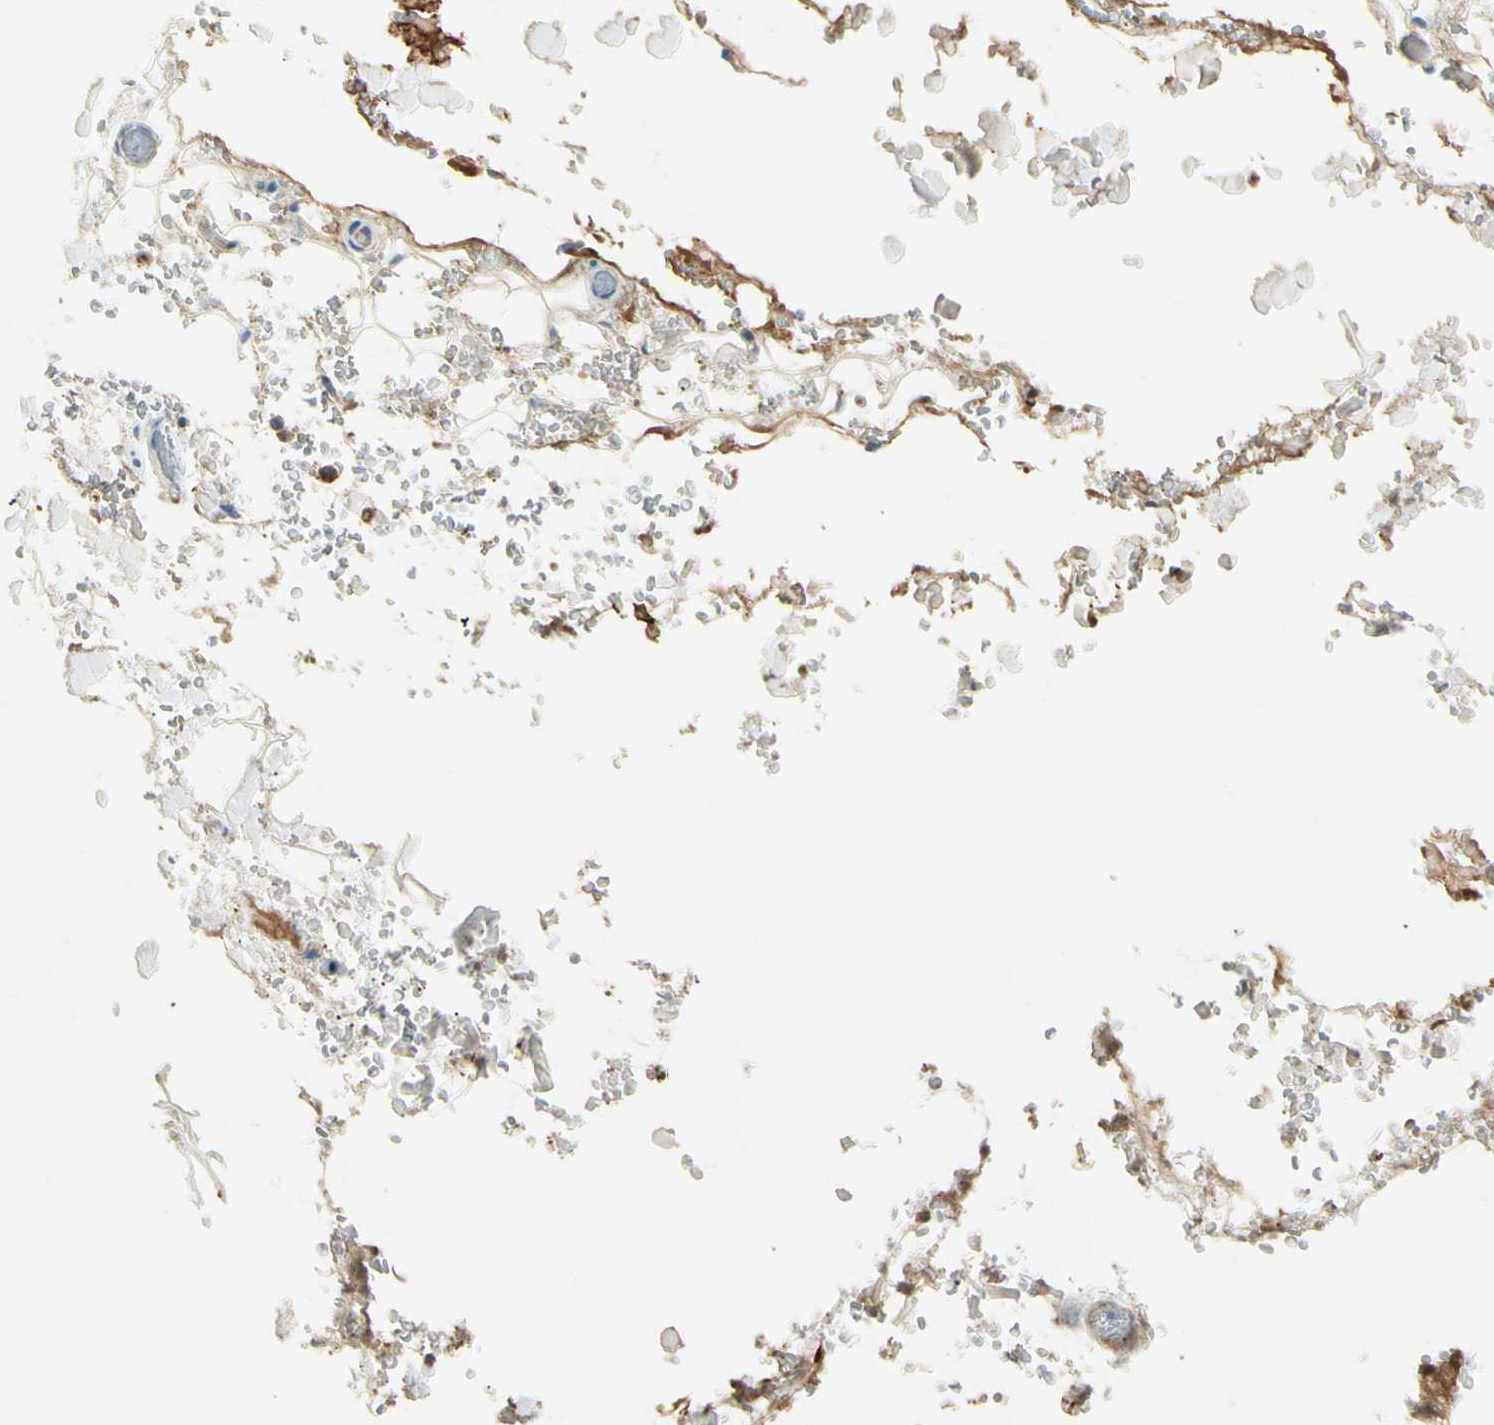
{"staining": {"intensity": "moderate", "quantity": ">75%", "location": "cytoplasmic/membranous"}, "tissue": "adipose tissue", "cell_type": "Adipocytes", "image_type": "normal", "snomed": [{"axis": "morphology", "description": "Normal tissue, NOS"}, {"axis": "morphology", "description": "Inflammation, NOS"}, {"axis": "topography", "description": "Breast"}], "caption": "Immunohistochemical staining of normal adipose tissue reveals >75% levels of moderate cytoplasmic/membranous protein expression in about >75% of adipocytes. The protein of interest is shown in brown color, while the nuclei are stained blue.", "gene": "LAMB3", "patient": {"sex": "female", "age": 65}}